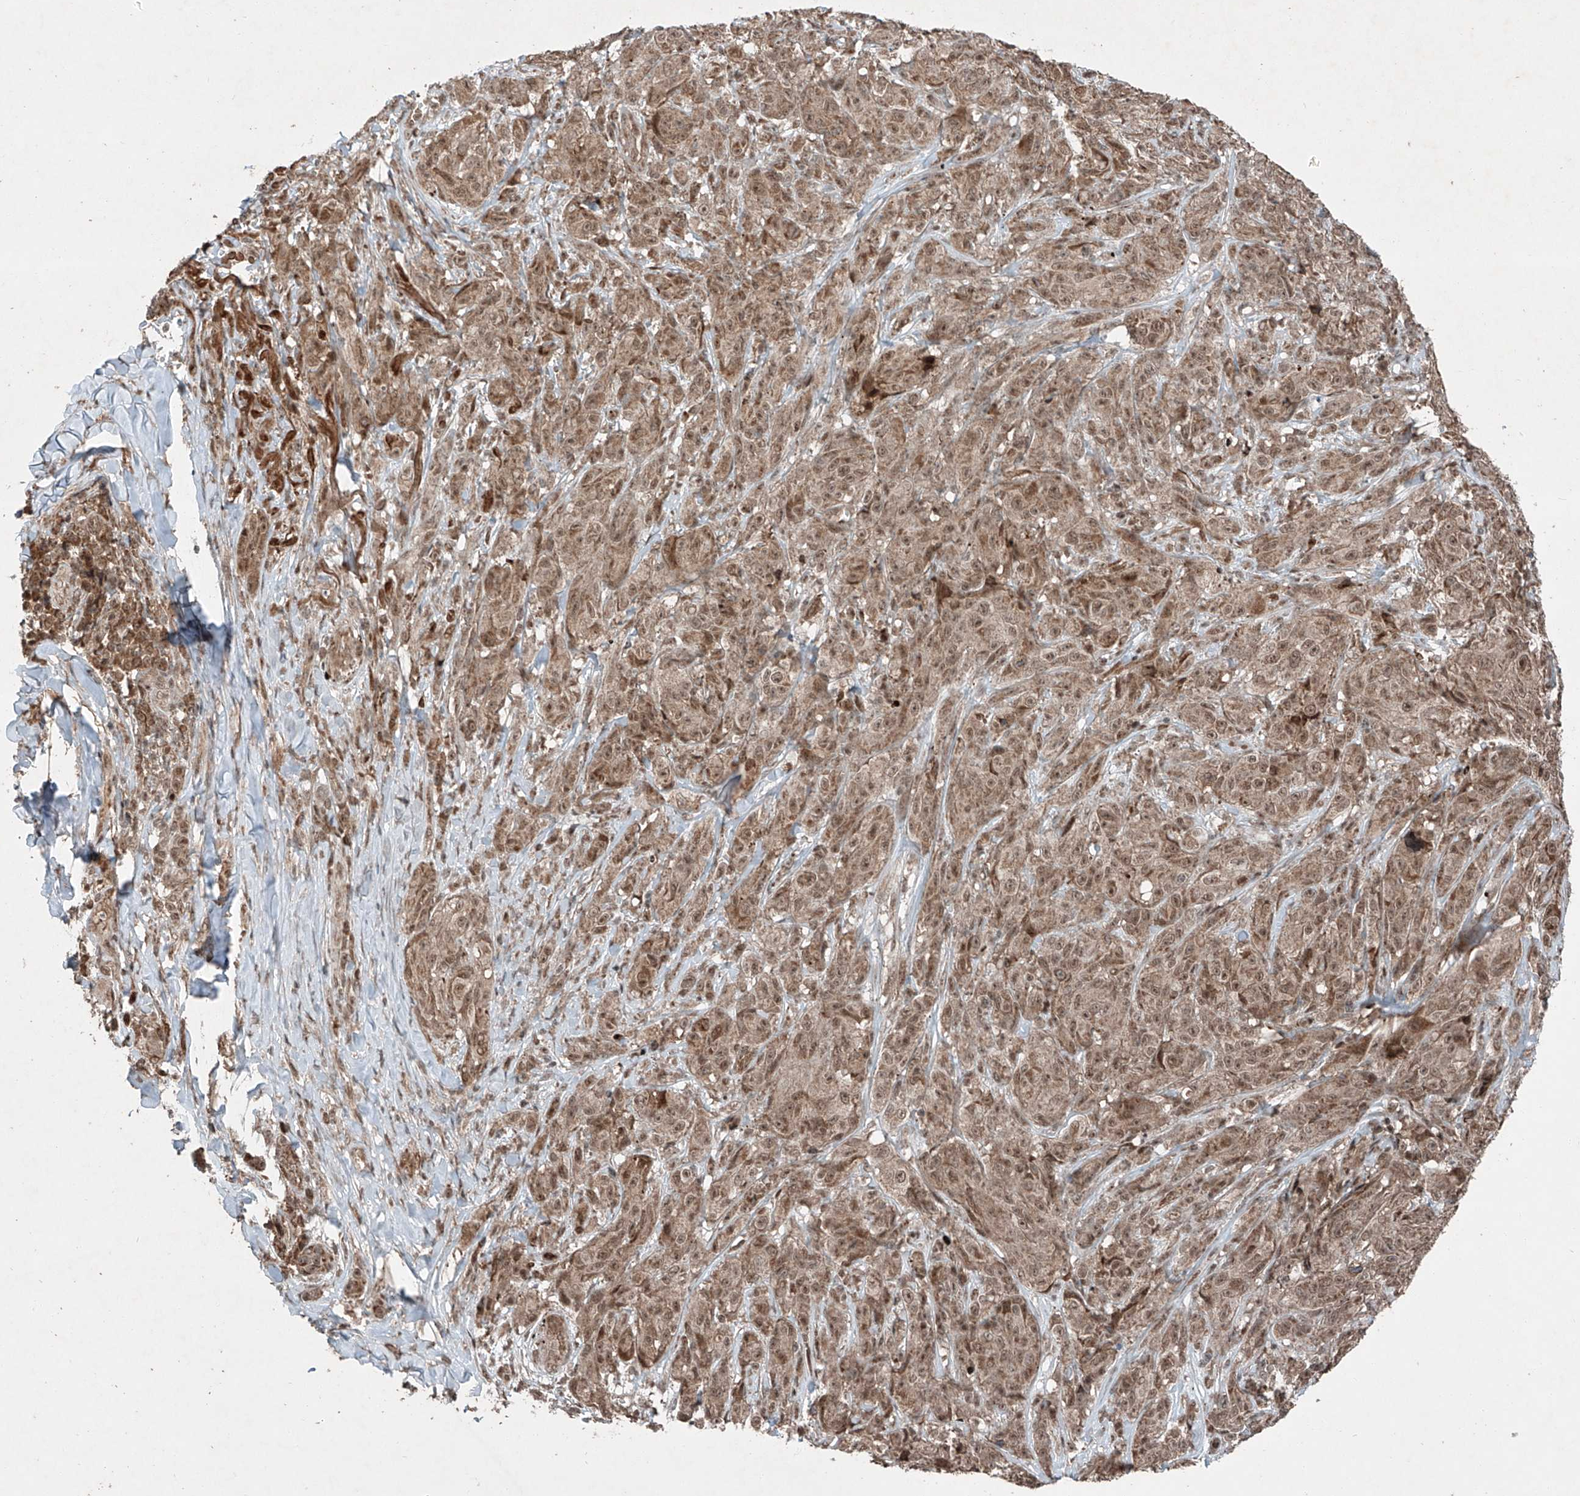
{"staining": {"intensity": "moderate", "quantity": ">75%", "location": "cytoplasmic/membranous,nuclear"}, "tissue": "melanoma", "cell_type": "Tumor cells", "image_type": "cancer", "snomed": [{"axis": "morphology", "description": "Malignant melanoma, NOS"}, {"axis": "topography", "description": "Skin"}], "caption": "Malignant melanoma stained for a protein reveals moderate cytoplasmic/membranous and nuclear positivity in tumor cells.", "gene": "ZNF620", "patient": {"sex": "male", "age": 73}}